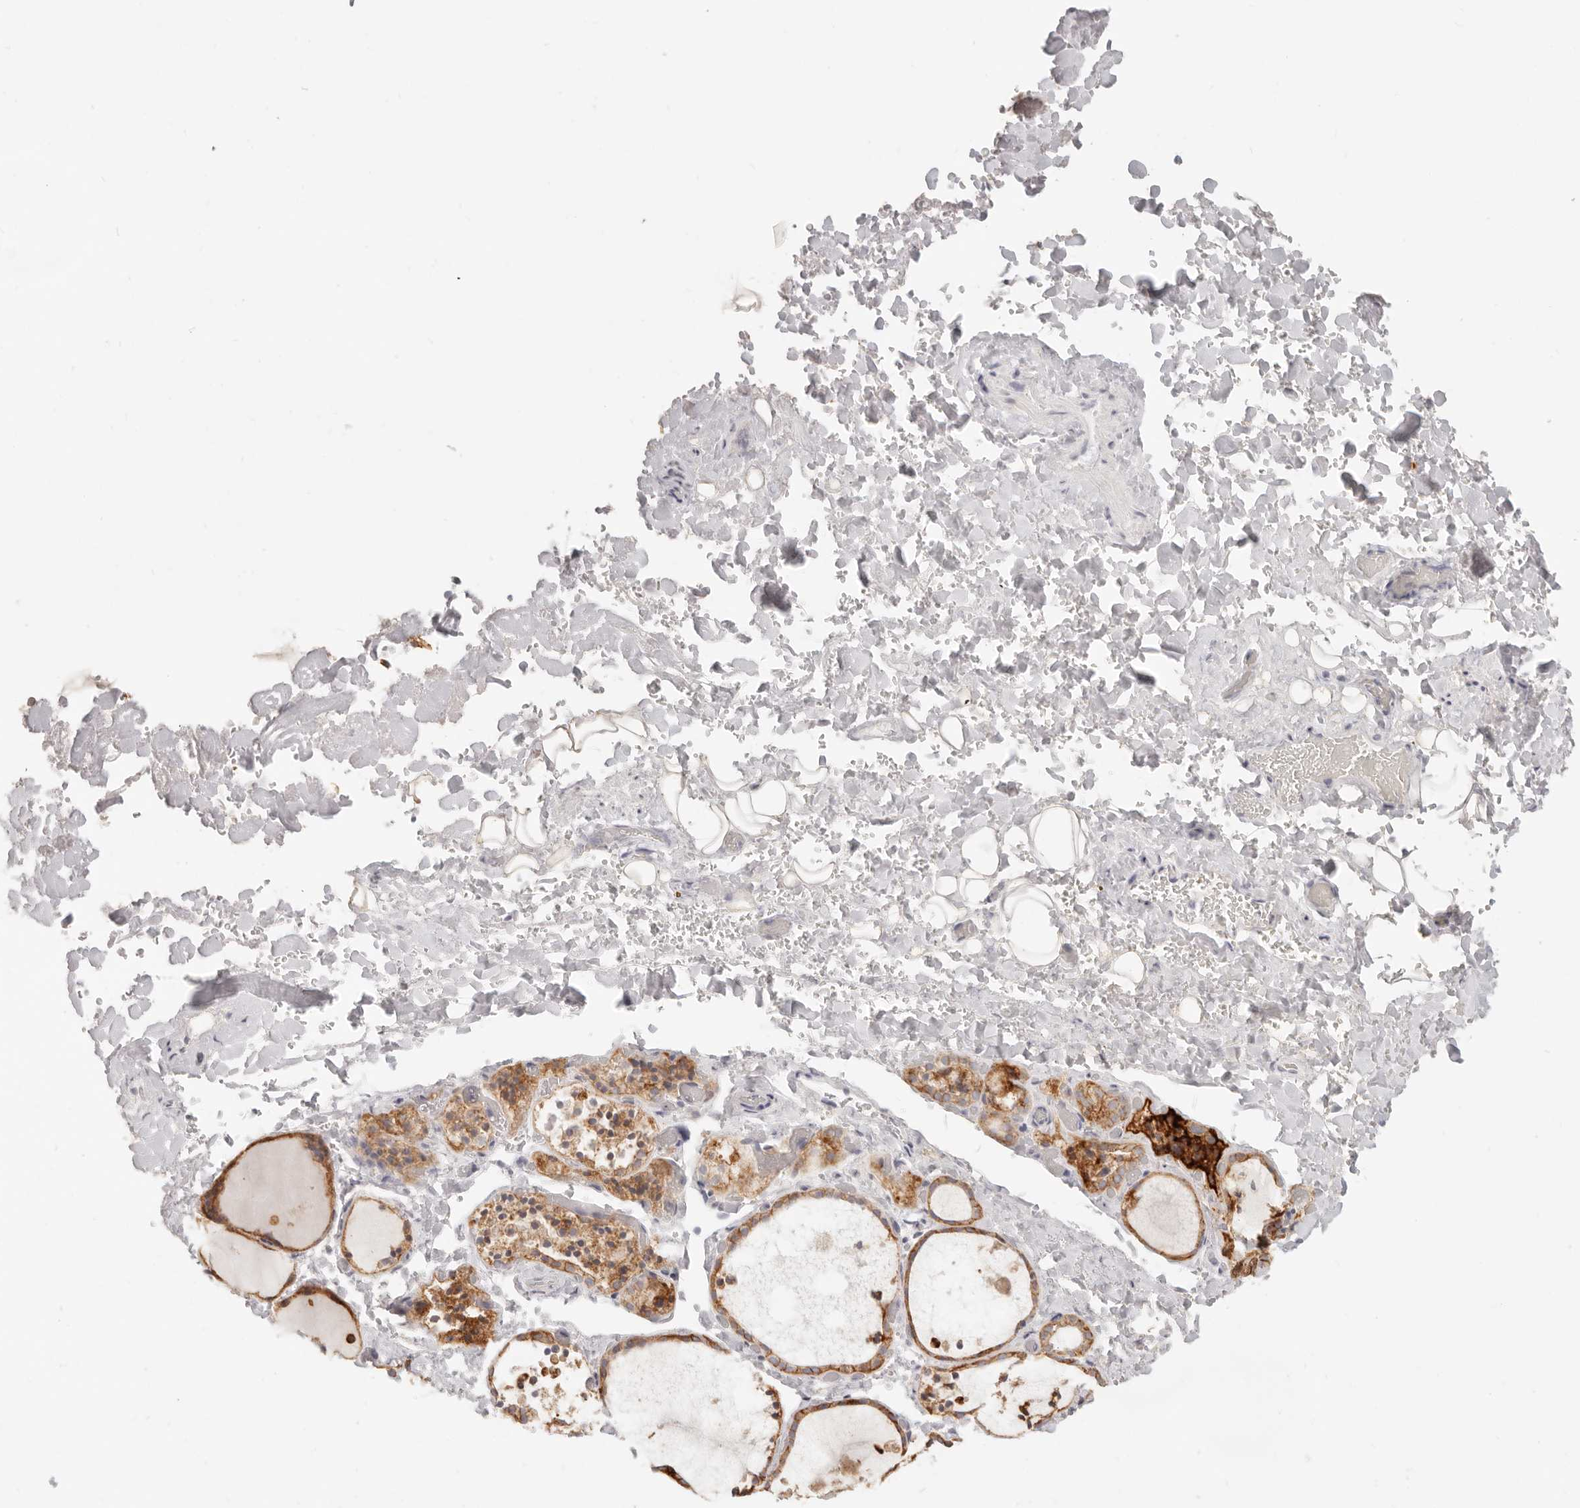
{"staining": {"intensity": "moderate", "quantity": ">75%", "location": "cytoplasmic/membranous"}, "tissue": "thyroid gland", "cell_type": "Glandular cells", "image_type": "normal", "snomed": [{"axis": "morphology", "description": "Normal tissue, NOS"}, {"axis": "topography", "description": "Thyroid gland"}], "caption": "Immunohistochemistry micrograph of benign thyroid gland: thyroid gland stained using IHC reveals medium levels of moderate protein expression localized specifically in the cytoplasmic/membranous of glandular cells, appearing as a cytoplasmic/membranous brown color.", "gene": "EPCAM", "patient": {"sex": "female", "age": 44}}